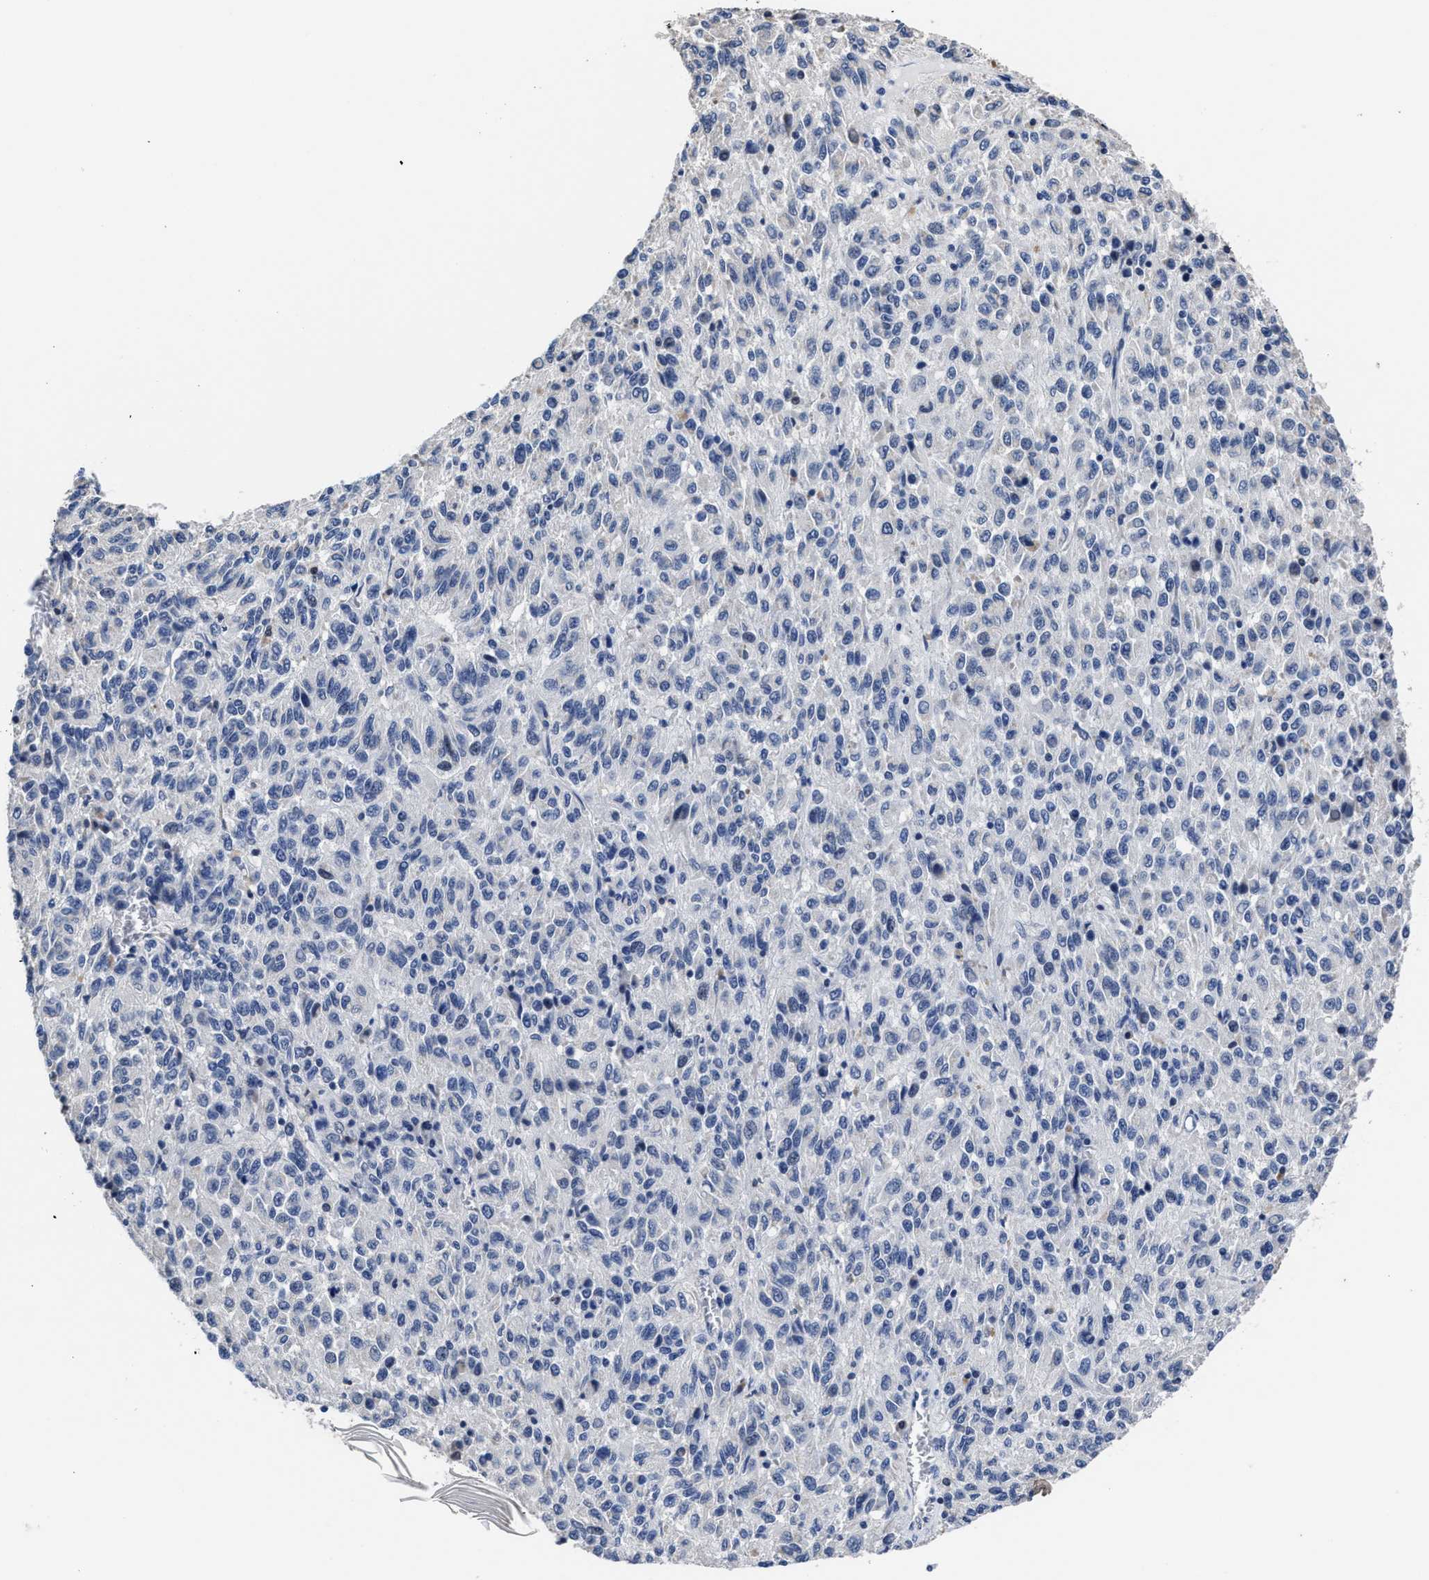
{"staining": {"intensity": "negative", "quantity": "none", "location": "none"}, "tissue": "melanoma", "cell_type": "Tumor cells", "image_type": "cancer", "snomed": [{"axis": "morphology", "description": "Malignant melanoma, Metastatic site"}, {"axis": "topography", "description": "Lung"}], "caption": "High power microscopy photomicrograph of an IHC photomicrograph of malignant melanoma (metastatic site), revealing no significant expression in tumor cells.", "gene": "HOOK1", "patient": {"sex": "male", "age": 64}}